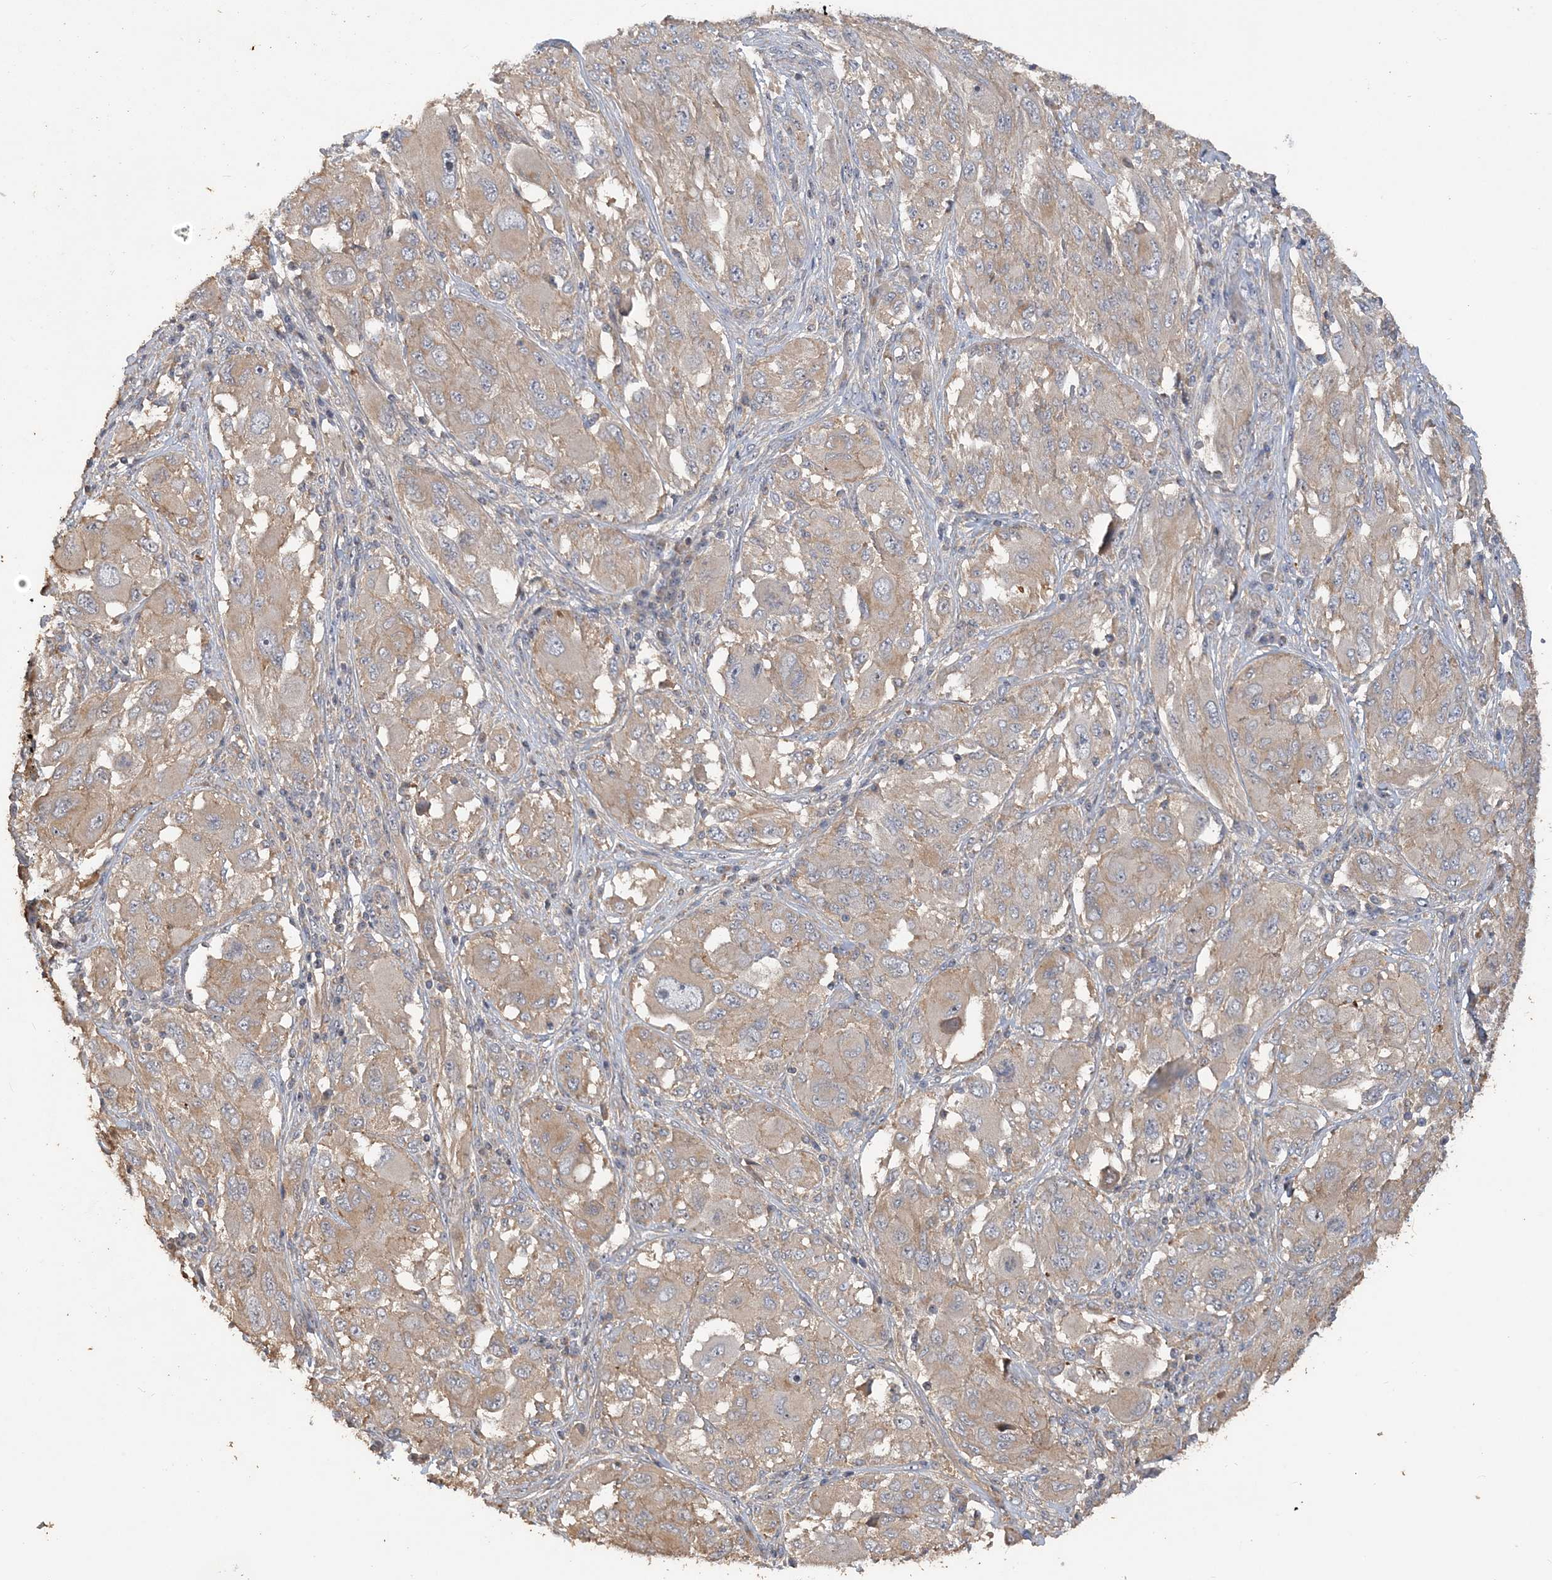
{"staining": {"intensity": "moderate", "quantity": "25%-75%", "location": "cytoplasmic/membranous"}, "tissue": "melanoma", "cell_type": "Tumor cells", "image_type": "cancer", "snomed": [{"axis": "morphology", "description": "Malignant melanoma, NOS"}, {"axis": "topography", "description": "Skin"}], "caption": "IHC (DAB (3,3'-diaminobenzidine)) staining of human melanoma shows moderate cytoplasmic/membranous protein expression in about 25%-75% of tumor cells. The staining is performed using DAB brown chromogen to label protein expression. The nuclei are counter-stained blue using hematoxylin.", "gene": "GRINA", "patient": {"sex": "female", "age": 91}}